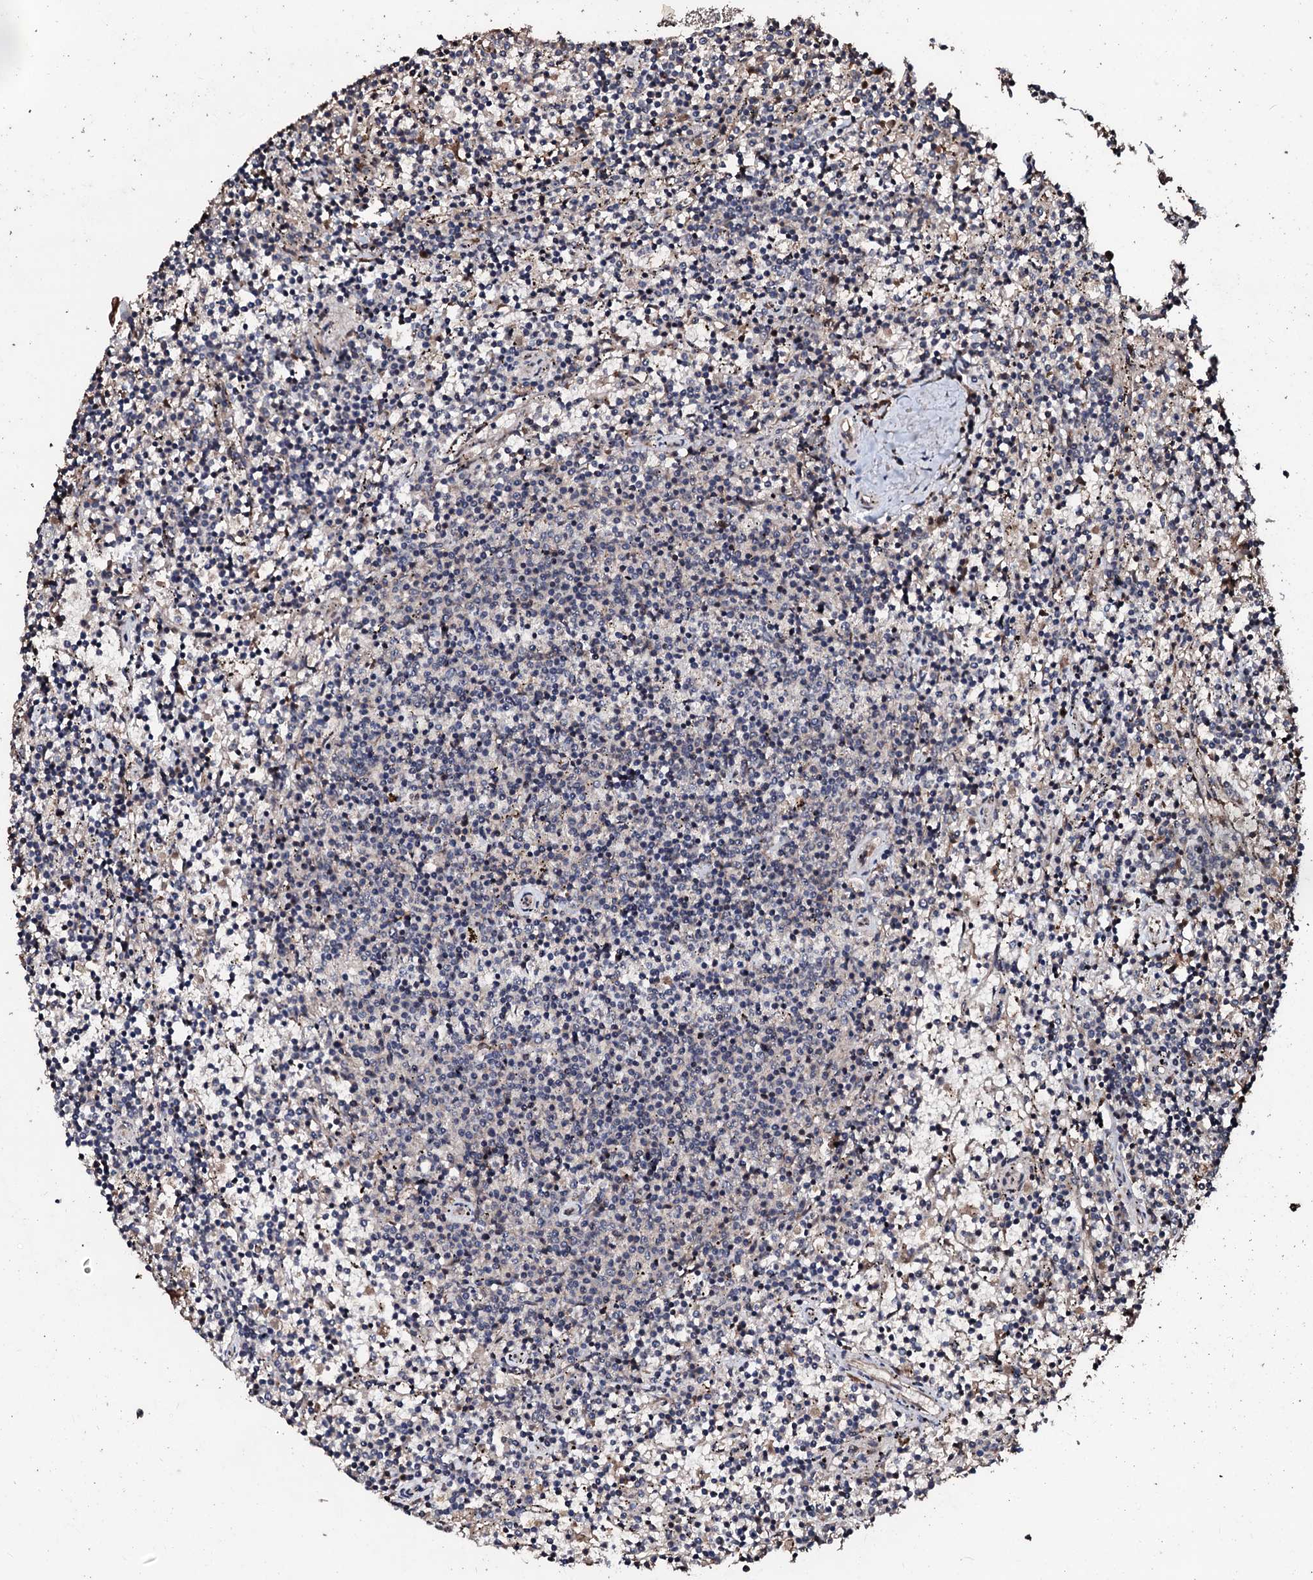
{"staining": {"intensity": "negative", "quantity": "none", "location": "none"}, "tissue": "lymphoma", "cell_type": "Tumor cells", "image_type": "cancer", "snomed": [{"axis": "morphology", "description": "Malignant lymphoma, non-Hodgkin's type, Low grade"}, {"axis": "topography", "description": "Spleen"}], "caption": "IHC of low-grade malignant lymphoma, non-Hodgkin's type displays no staining in tumor cells.", "gene": "SUPT7L", "patient": {"sex": "female", "age": 50}}